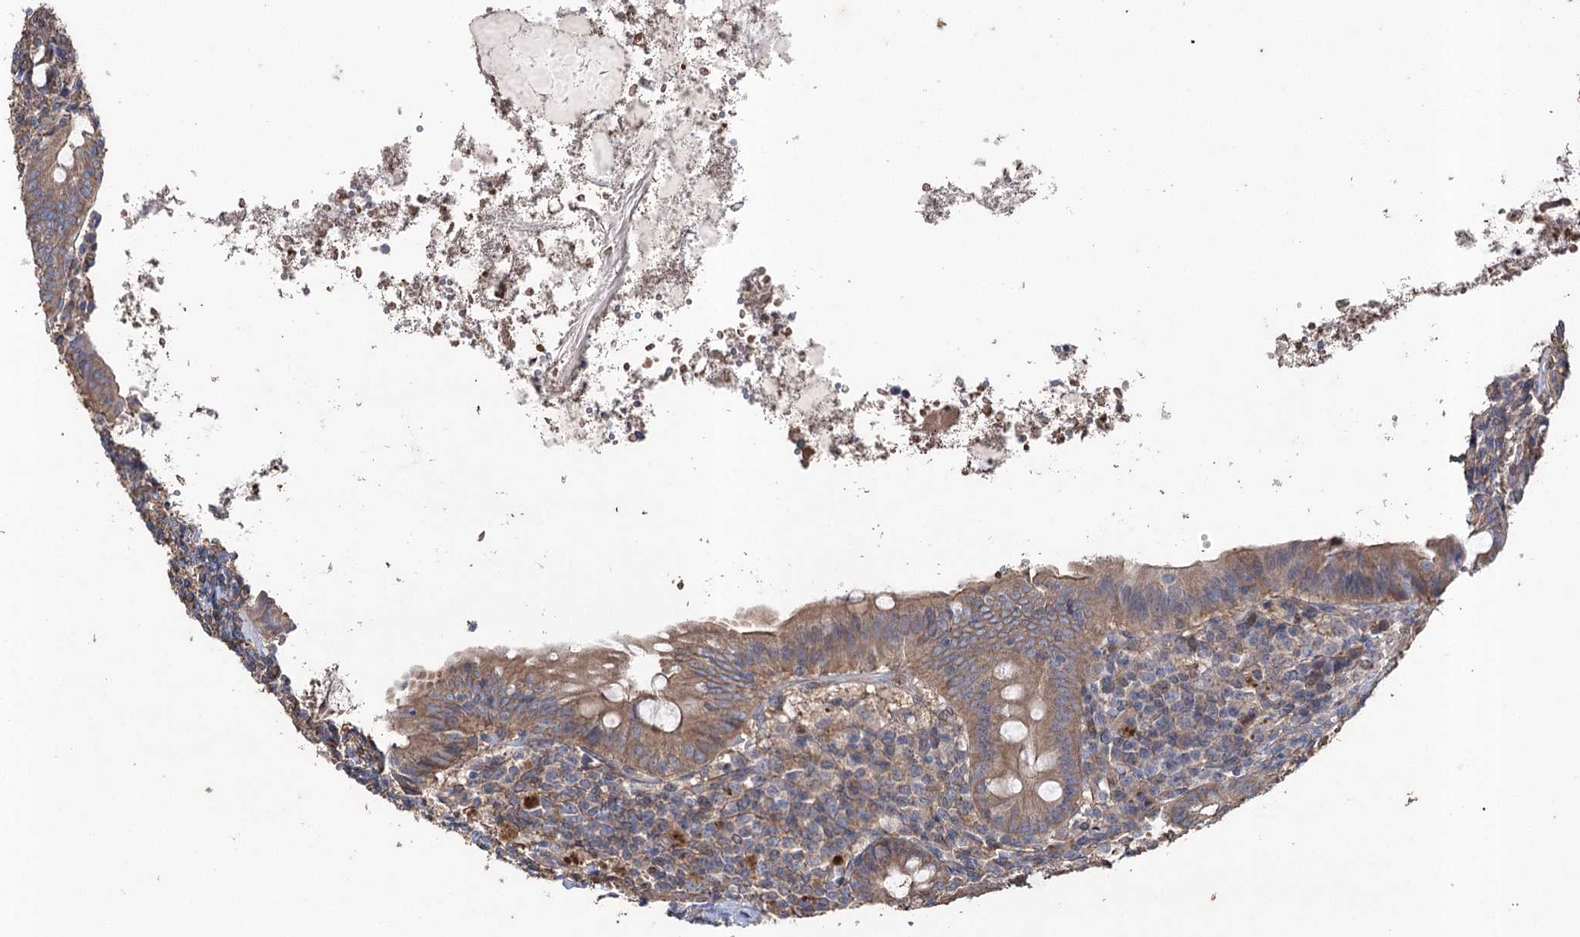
{"staining": {"intensity": "moderate", "quantity": "25%-75%", "location": "cytoplasmic/membranous"}, "tissue": "appendix", "cell_type": "Glandular cells", "image_type": "normal", "snomed": [{"axis": "morphology", "description": "Normal tissue, NOS"}, {"axis": "topography", "description": "Appendix"}], "caption": "Immunohistochemical staining of unremarkable human appendix reveals moderate cytoplasmic/membranous protein staining in about 25%-75% of glandular cells. (Stains: DAB in brown, nuclei in blue, Microscopy: brightfield microscopy at high magnification).", "gene": "FAM13B", "patient": {"sex": "female", "age": 54}}